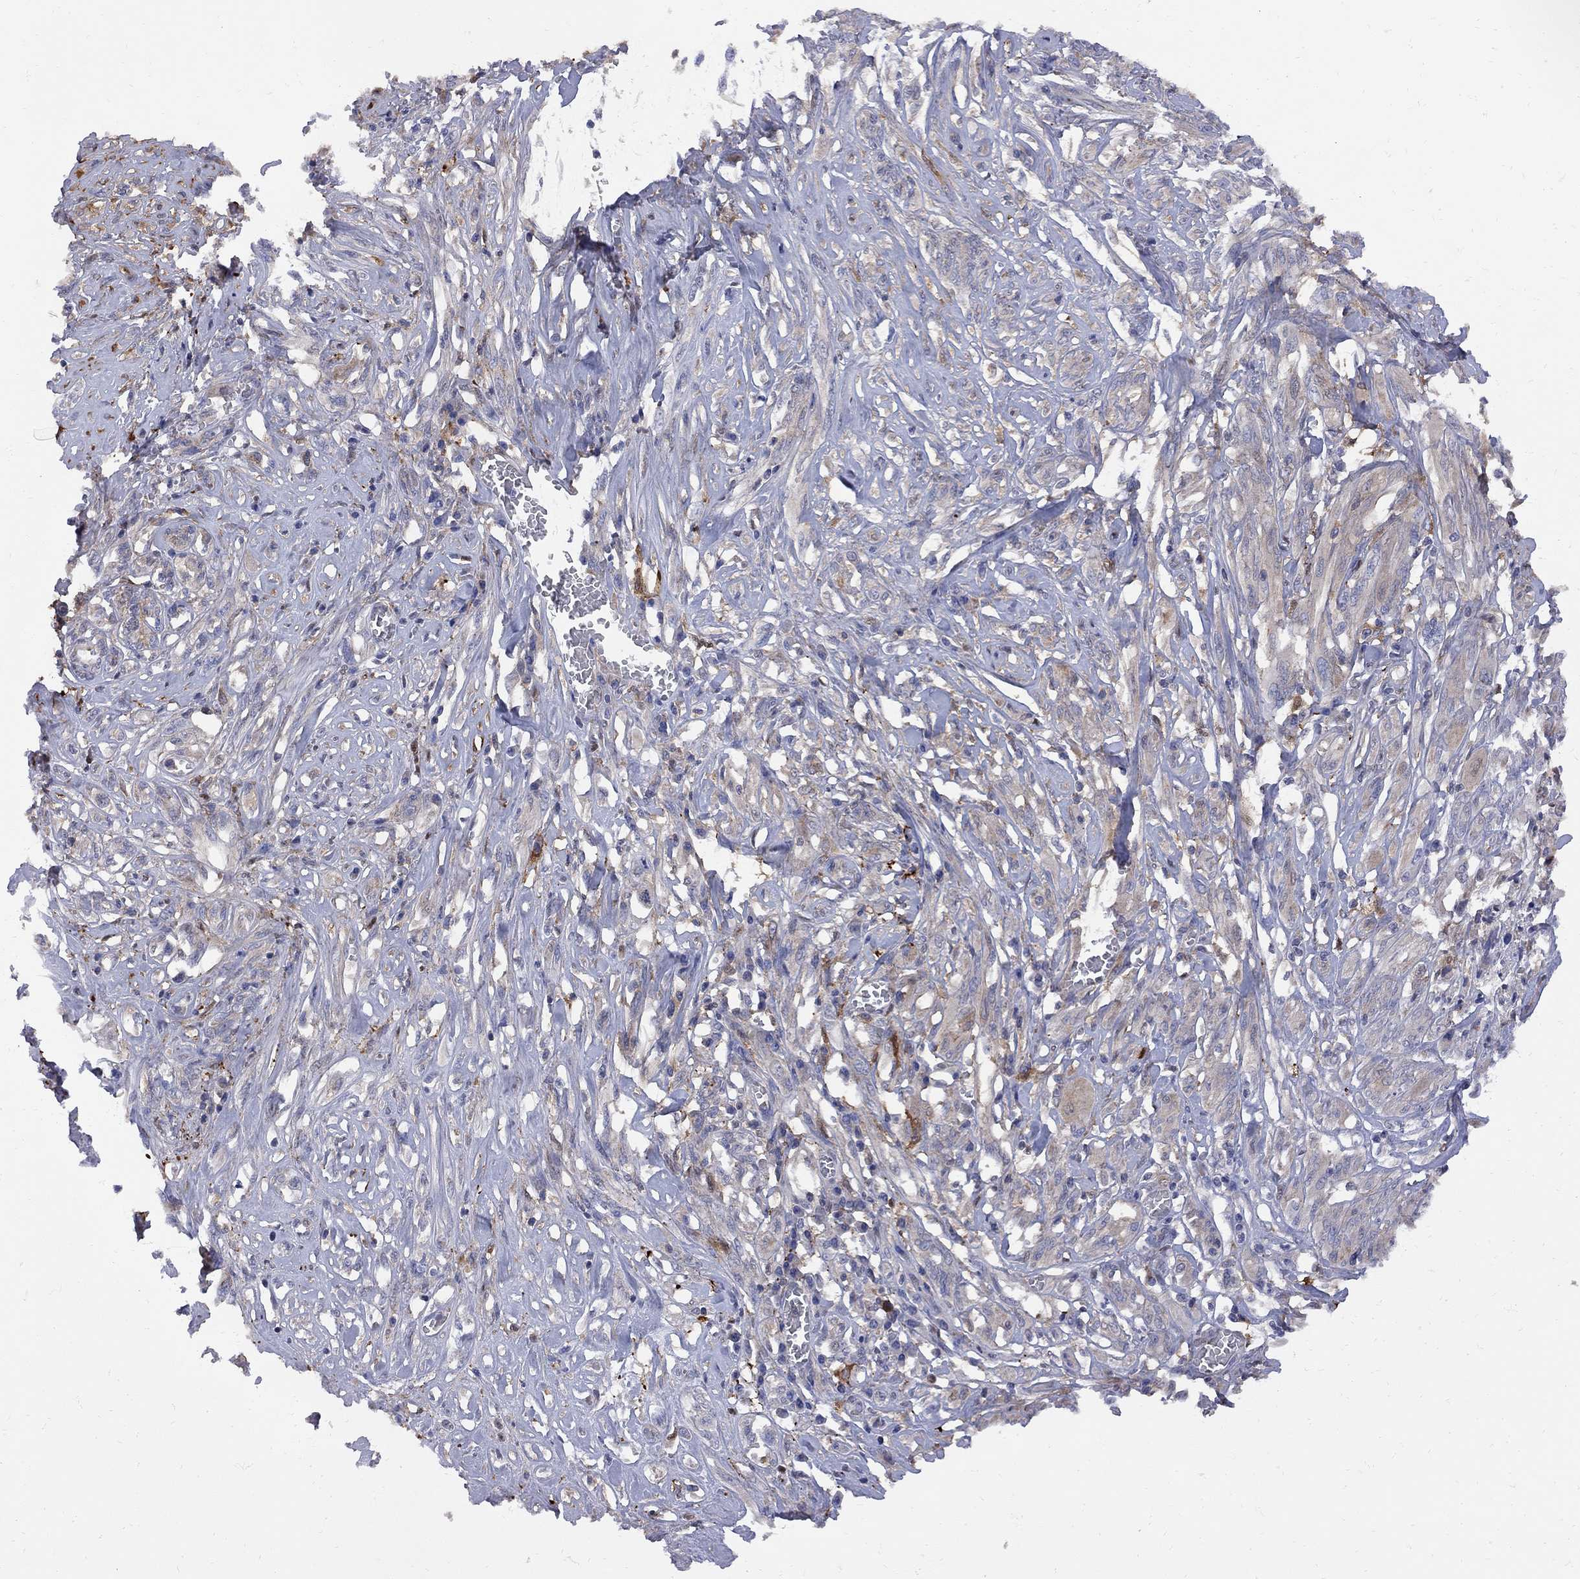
{"staining": {"intensity": "negative", "quantity": "none", "location": "none"}, "tissue": "melanoma", "cell_type": "Tumor cells", "image_type": "cancer", "snomed": [{"axis": "morphology", "description": "Malignant melanoma, NOS"}, {"axis": "topography", "description": "Skin"}], "caption": "Immunohistochemistry photomicrograph of melanoma stained for a protein (brown), which reveals no positivity in tumor cells. (DAB (3,3'-diaminobenzidine) immunohistochemistry (IHC), high magnification).", "gene": "MTHFR", "patient": {"sex": "female", "age": 91}}